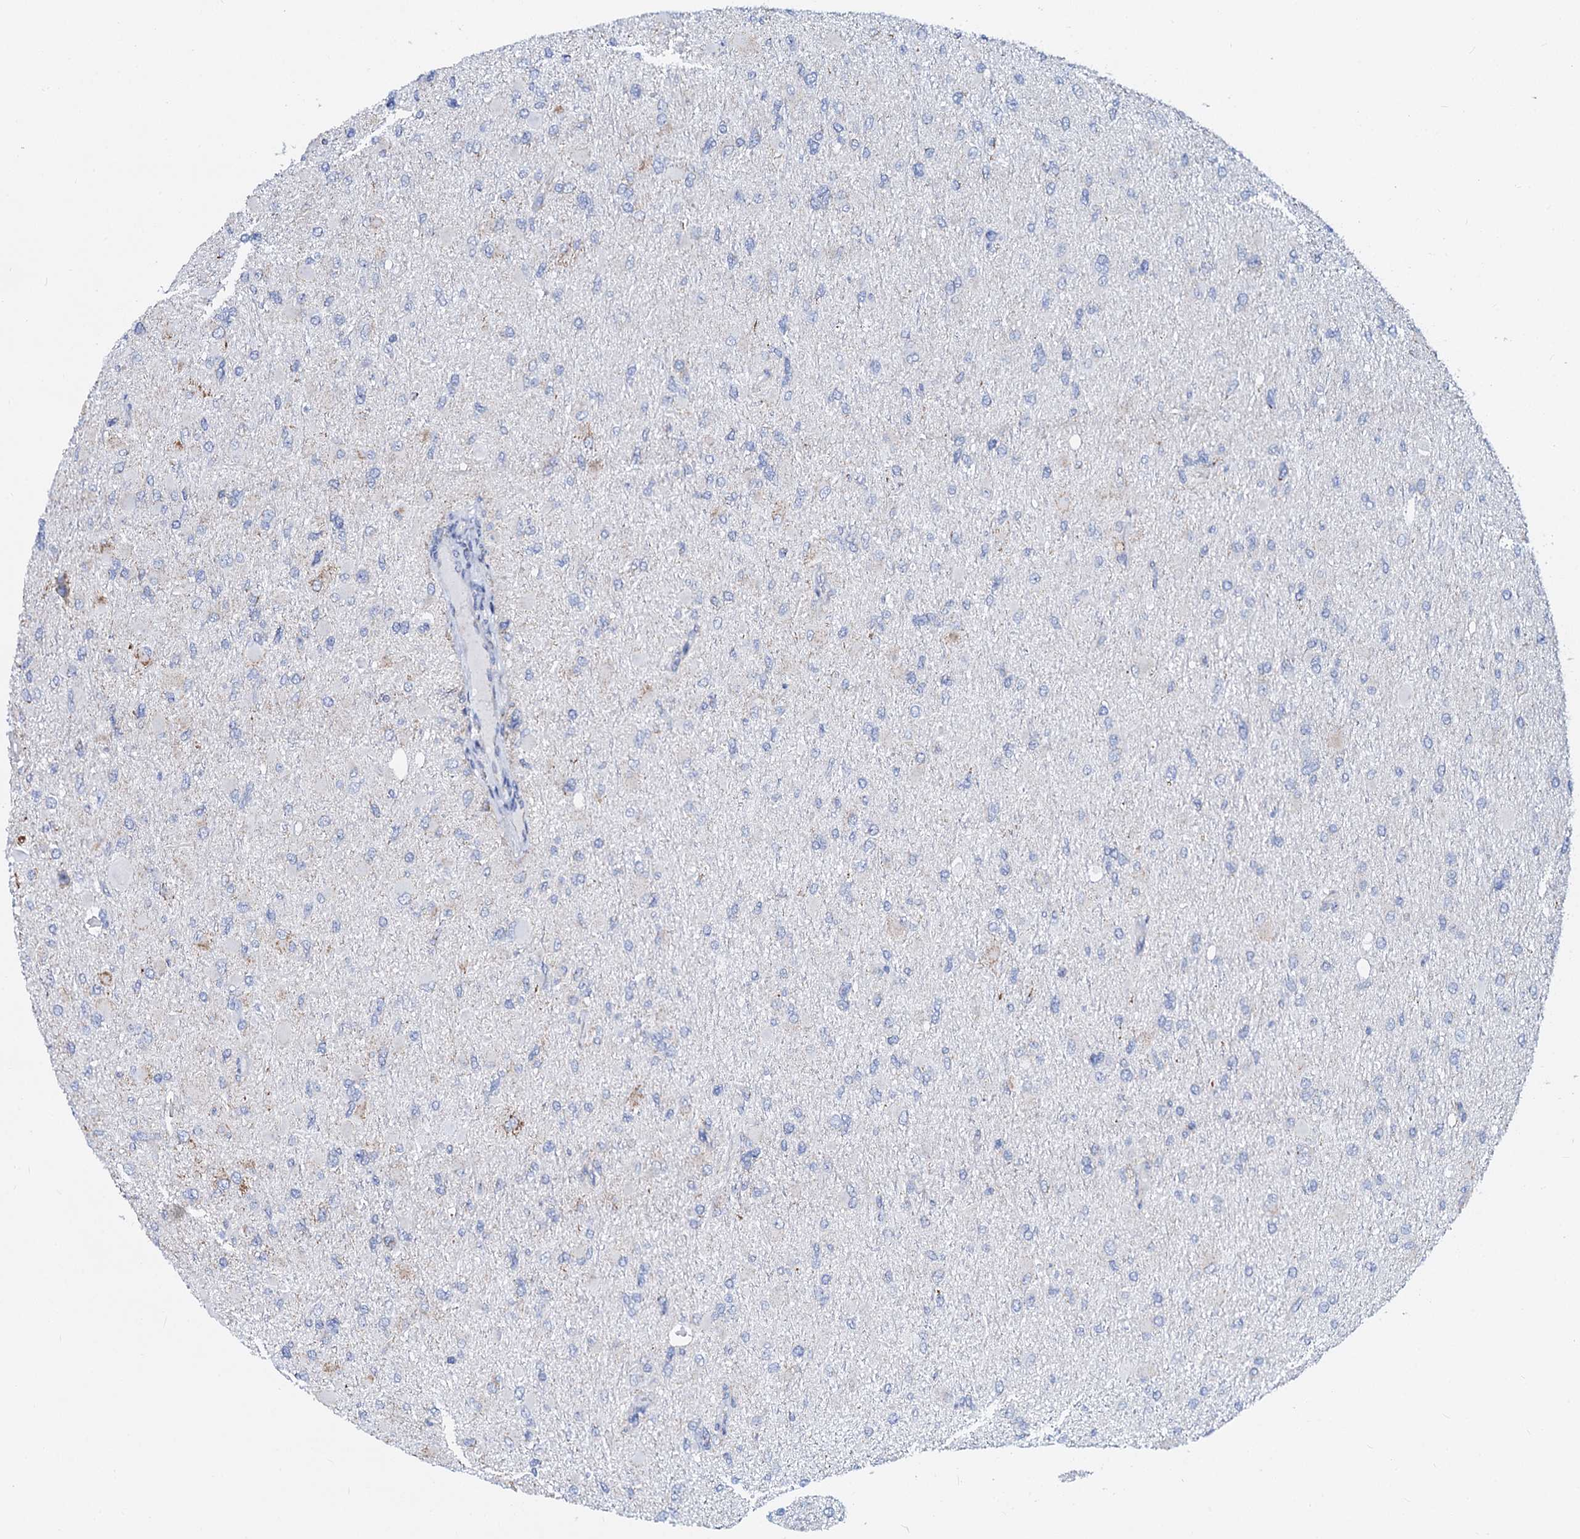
{"staining": {"intensity": "negative", "quantity": "none", "location": "none"}, "tissue": "glioma", "cell_type": "Tumor cells", "image_type": "cancer", "snomed": [{"axis": "morphology", "description": "Glioma, malignant, High grade"}, {"axis": "topography", "description": "Cerebral cortex"}], "caption": "High power microscopy photomicrograph of an immunohistochemistry (IHC) image of glioma, revealing no significant positivity in tumor cells.", "gene": "SLC37A4", "patient": {"sex": "female", "age": 36}}